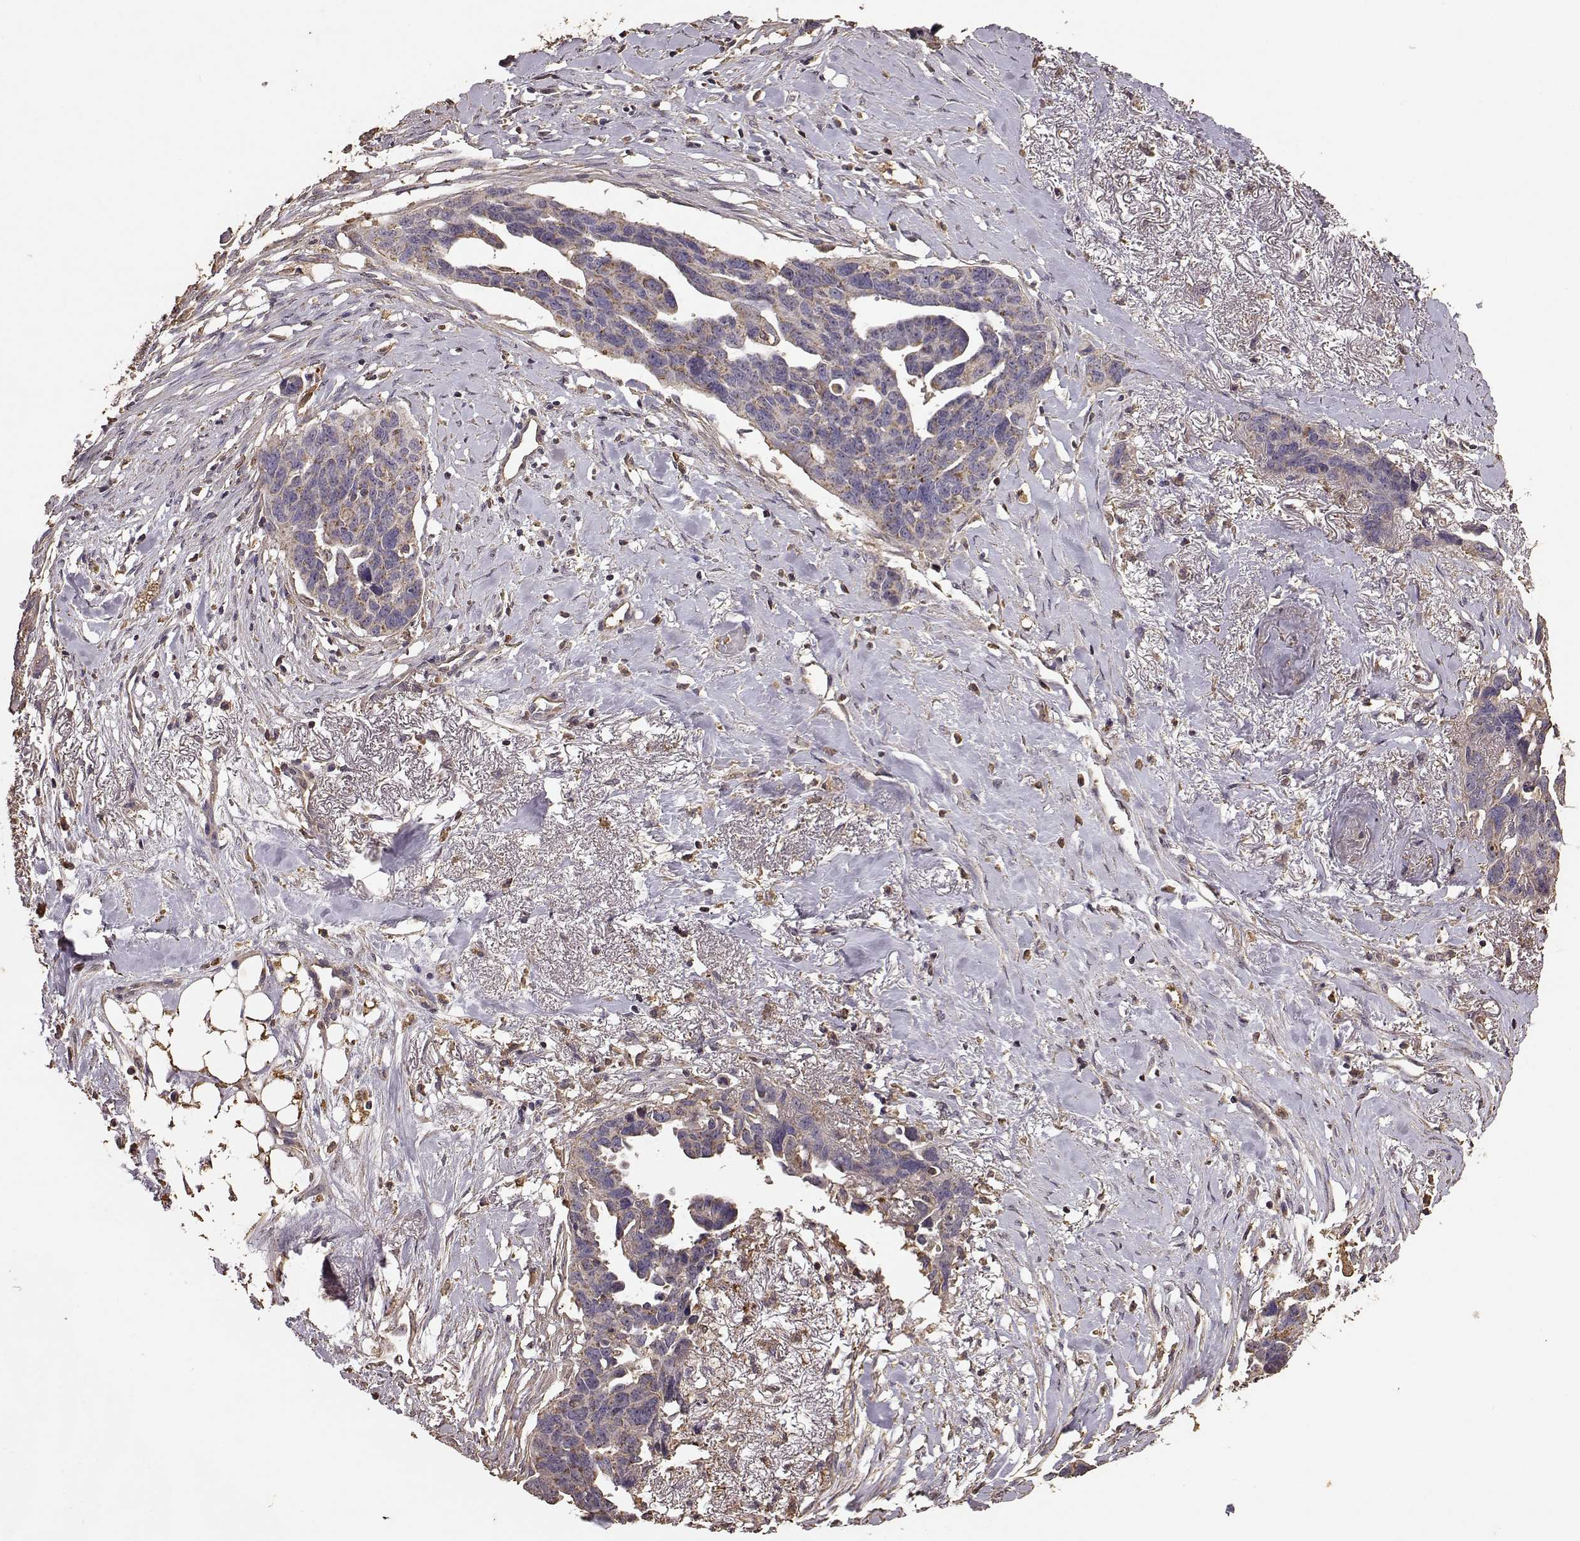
{"staining": {"intensity": "moderate", "quantity": "<25%", "location": "cytoplasmic/membranous"}, "tissue": "ovarian cancer", "cell_type": "Tumor cells", "image_type": "cancer", "snomed": [{"axis": "morphology", "description": "Cystadenocarcinoma, serous, NOS"}, {"axis": "topography", "description": "Ovary"}], "caption": "Immunohistochemistry (IHC) photomicrograph of neoplastic tissue: ovarian cancer stained using IHC demonstrates low levels of moderate protein expression localized specifically in the cytoplasmic/membranous of tumor cells, appearing as a cytoplasmic/membranous brown color.", "gene": "PTGES2", "patient": {"sex": "female", "age": 69}}